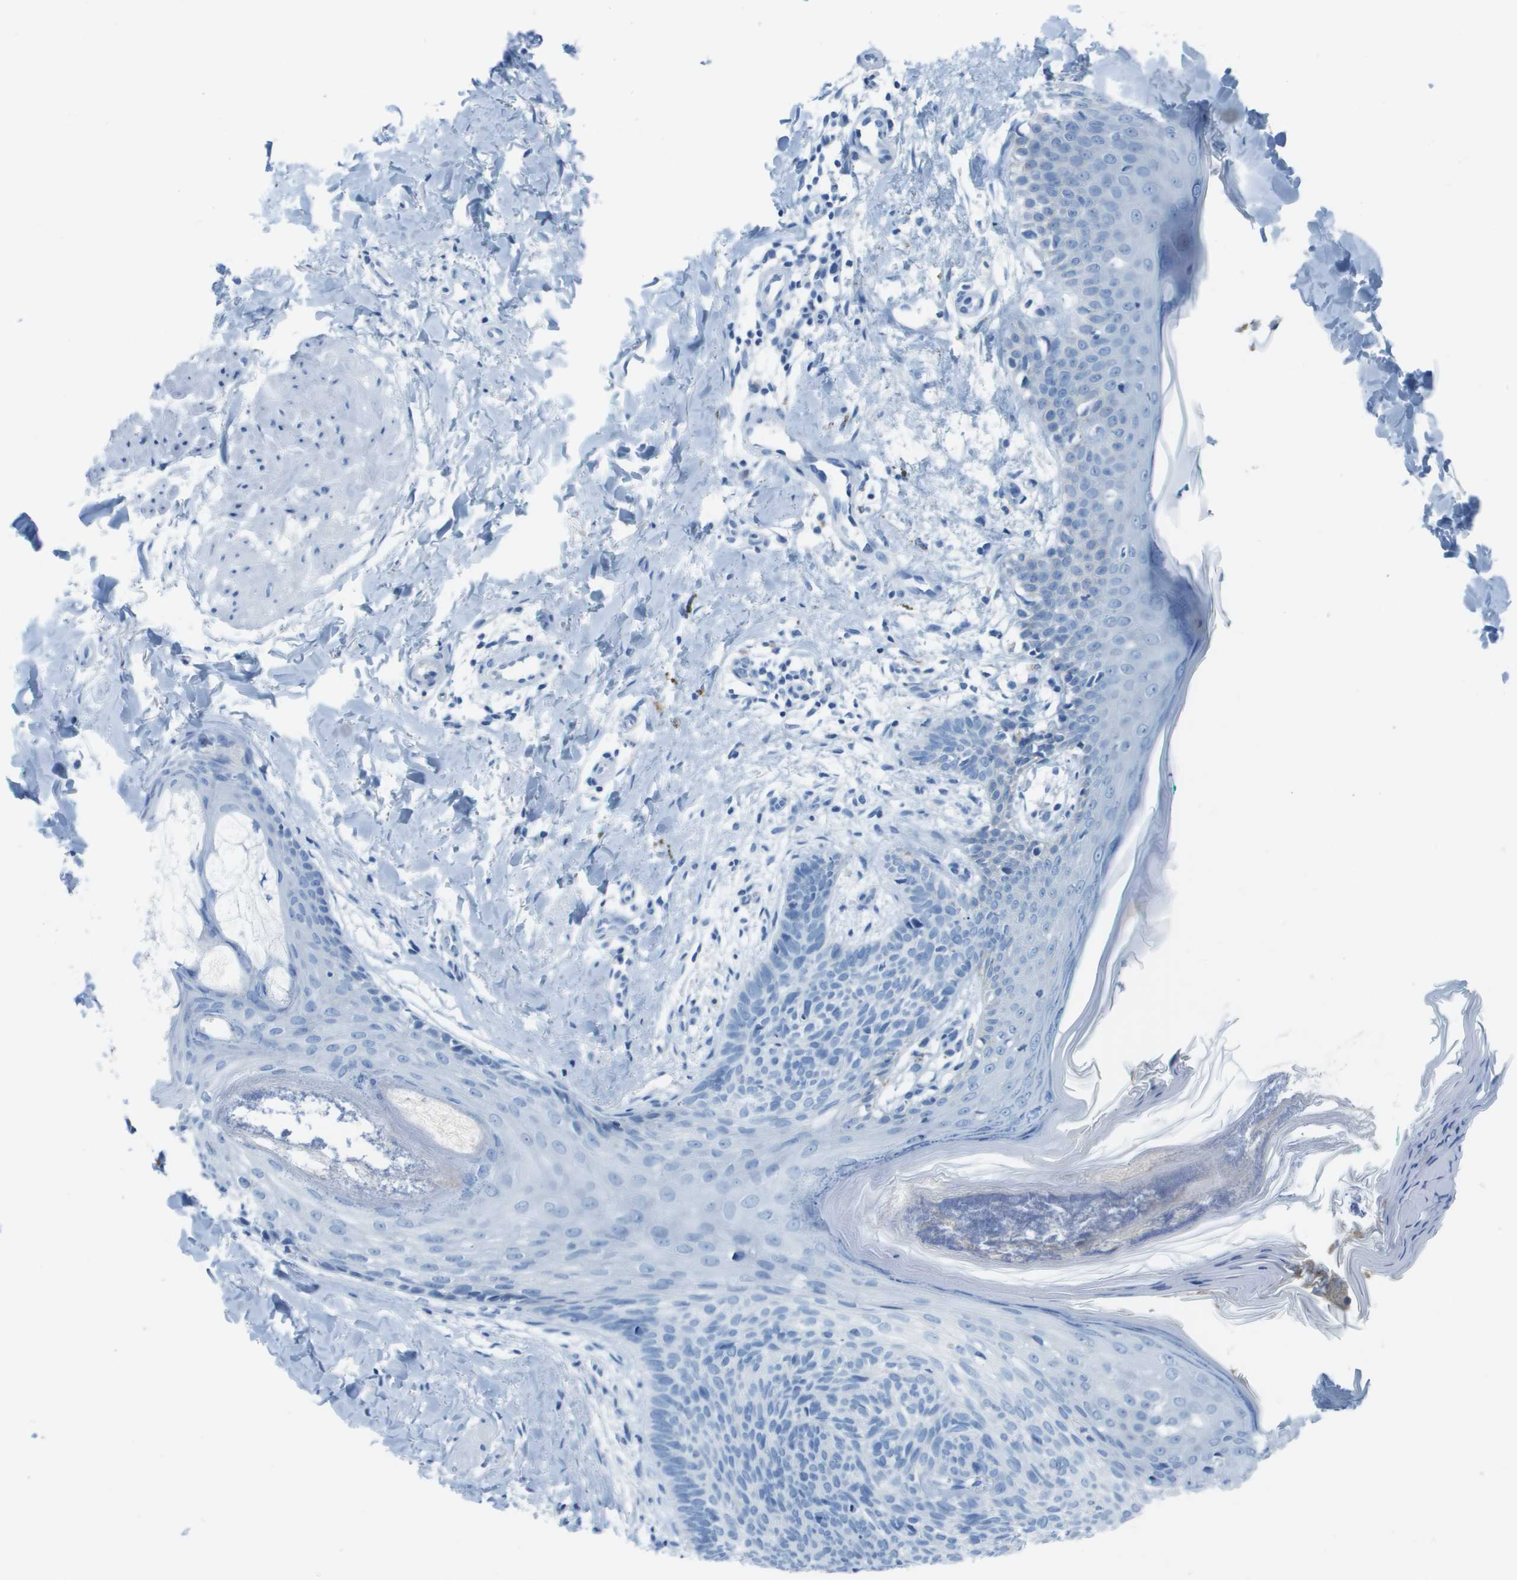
{"staining": {"intensity": "negative", "quantity": "none", "location": "none"}, "tissue": "skin cancer", "cell_type": "Tumor cells", "image_type": "cancer", "snomed": [{"axis": "morphology", "description": "Basal cell carcinoma"}, {"axis": "topography", "description": "Skin"}], "caption": "Immunohistochemistry of human basal cell carcinoma (skin) demonstrates no staining in tumor cells.", "gene": "CD46", "patient": {"sex": "male", "age": 60}}